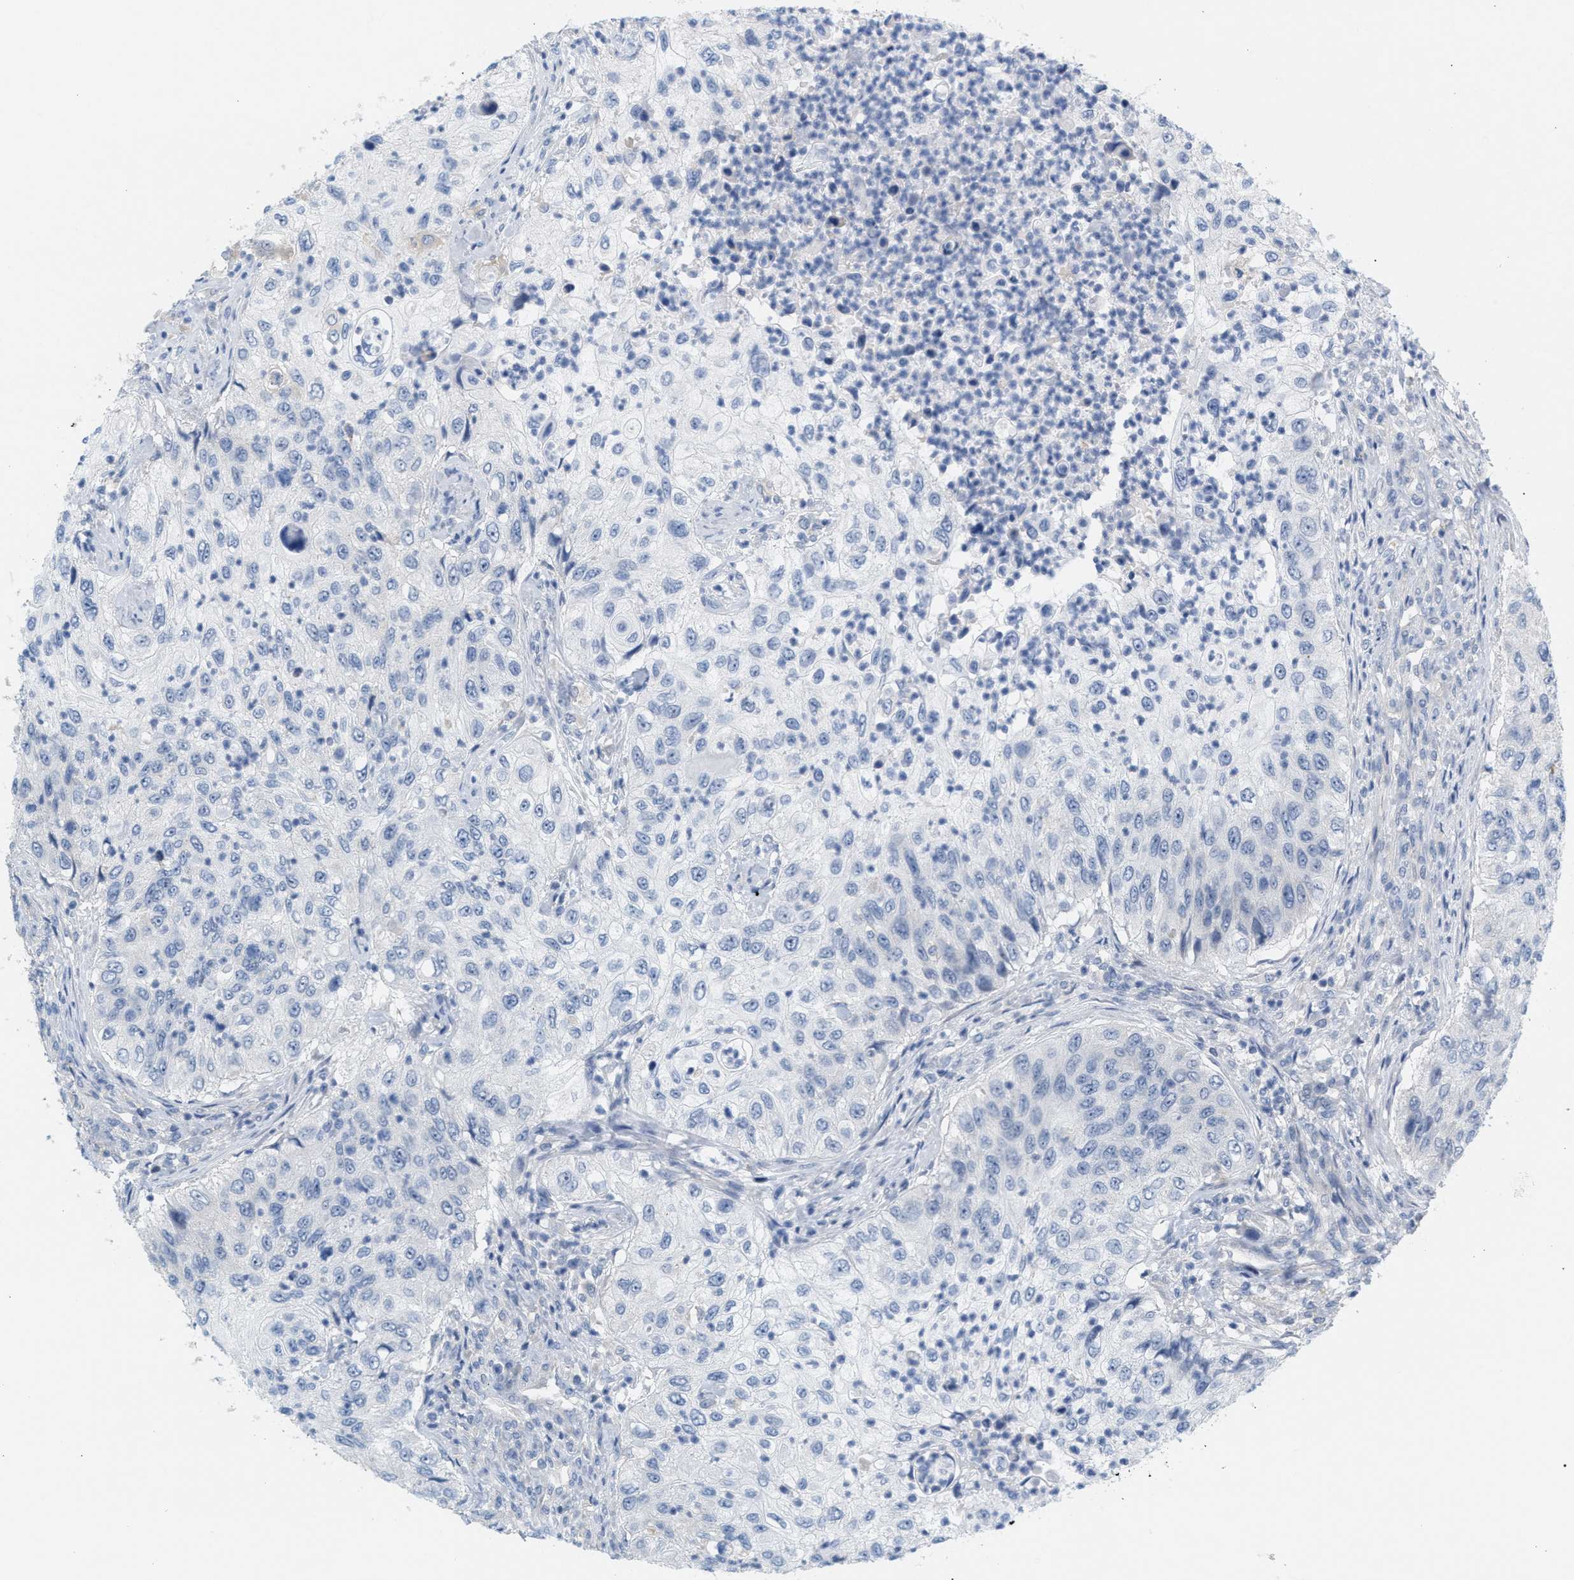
{"staining": {"intensity": "negative", "quantity": "none", "location": "none"}, "tissue": "urothelial cancer", "cell_type": "Tumor cells", "image_type": "cancer", "snomed": [{"axis": "morphology", "description": "Urothelial carcinoma, High grade"}, {"axis": "topography", "description": "Urinary bladder"}], "caption": "Tumor cells are negative for brown protein staining in high-grade urothelial carcinoma.", "gene": "LRCH1", "patient": {"sex": "female", "age": 60}}